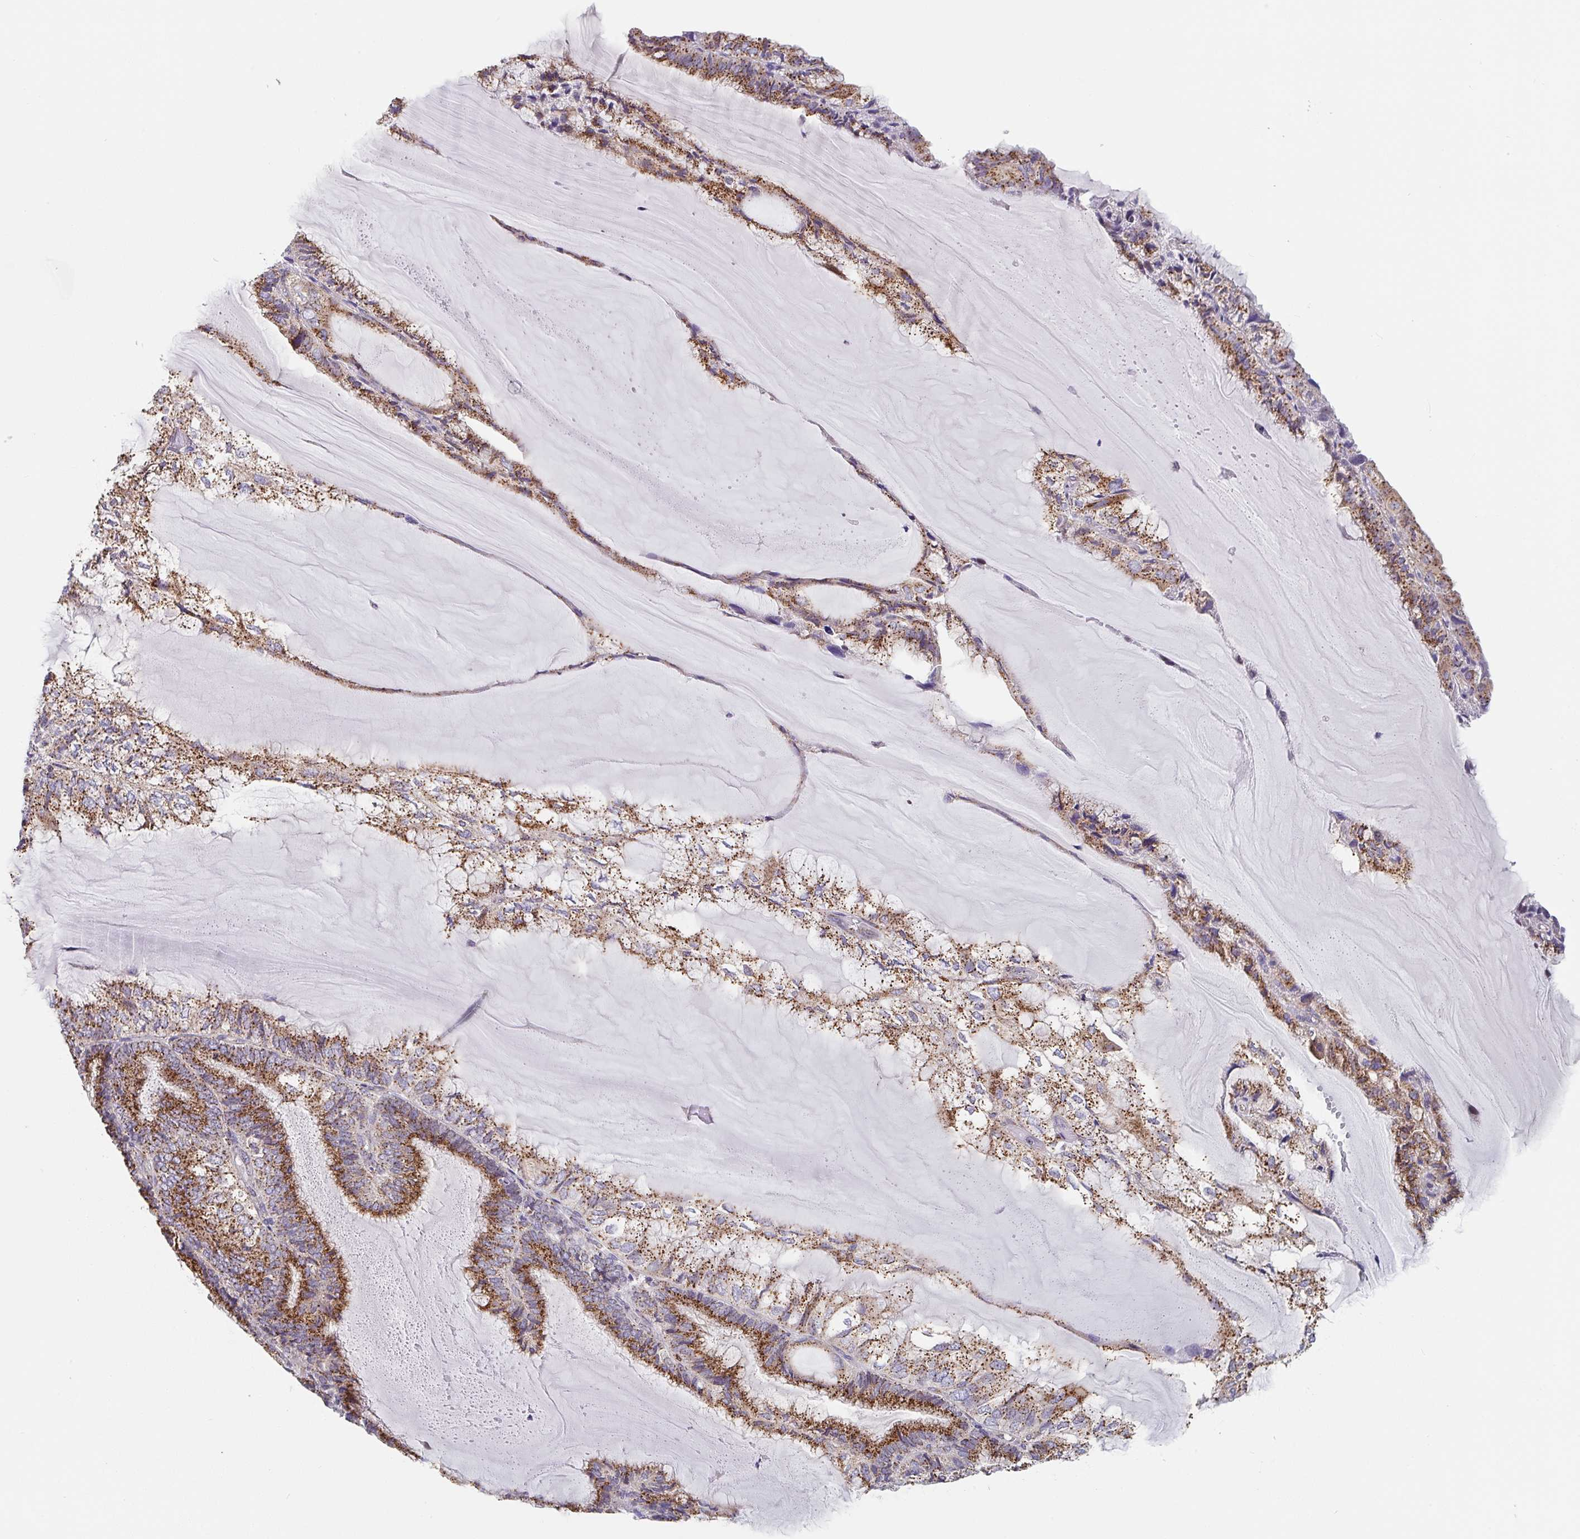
{"staining": {"intensity": "strong", "quantity": ">75%", "location": "cytoplasmic/membranous"}, "tissue": "endometrial cancer", "cell_type": "Tumor cells", "image_type": "cancer", "snomed": [{"axis": "morphology", "description": "Adenocarcinoma, NOS"}, {"axis": "topography", "description": "Endometrium"}], "caption": "DAB (3,3'-diaminobenzidine) immunohistochemical staining of human endometrial cancer (adenocarcinoma) demonstrates strong cytoplasmic/membranous protein positivity in approximately >75% of tumor cells. Nuclei are stained in blue.", "gene": "PROSER3", "patient": {"sex": "female", "age": 81}}